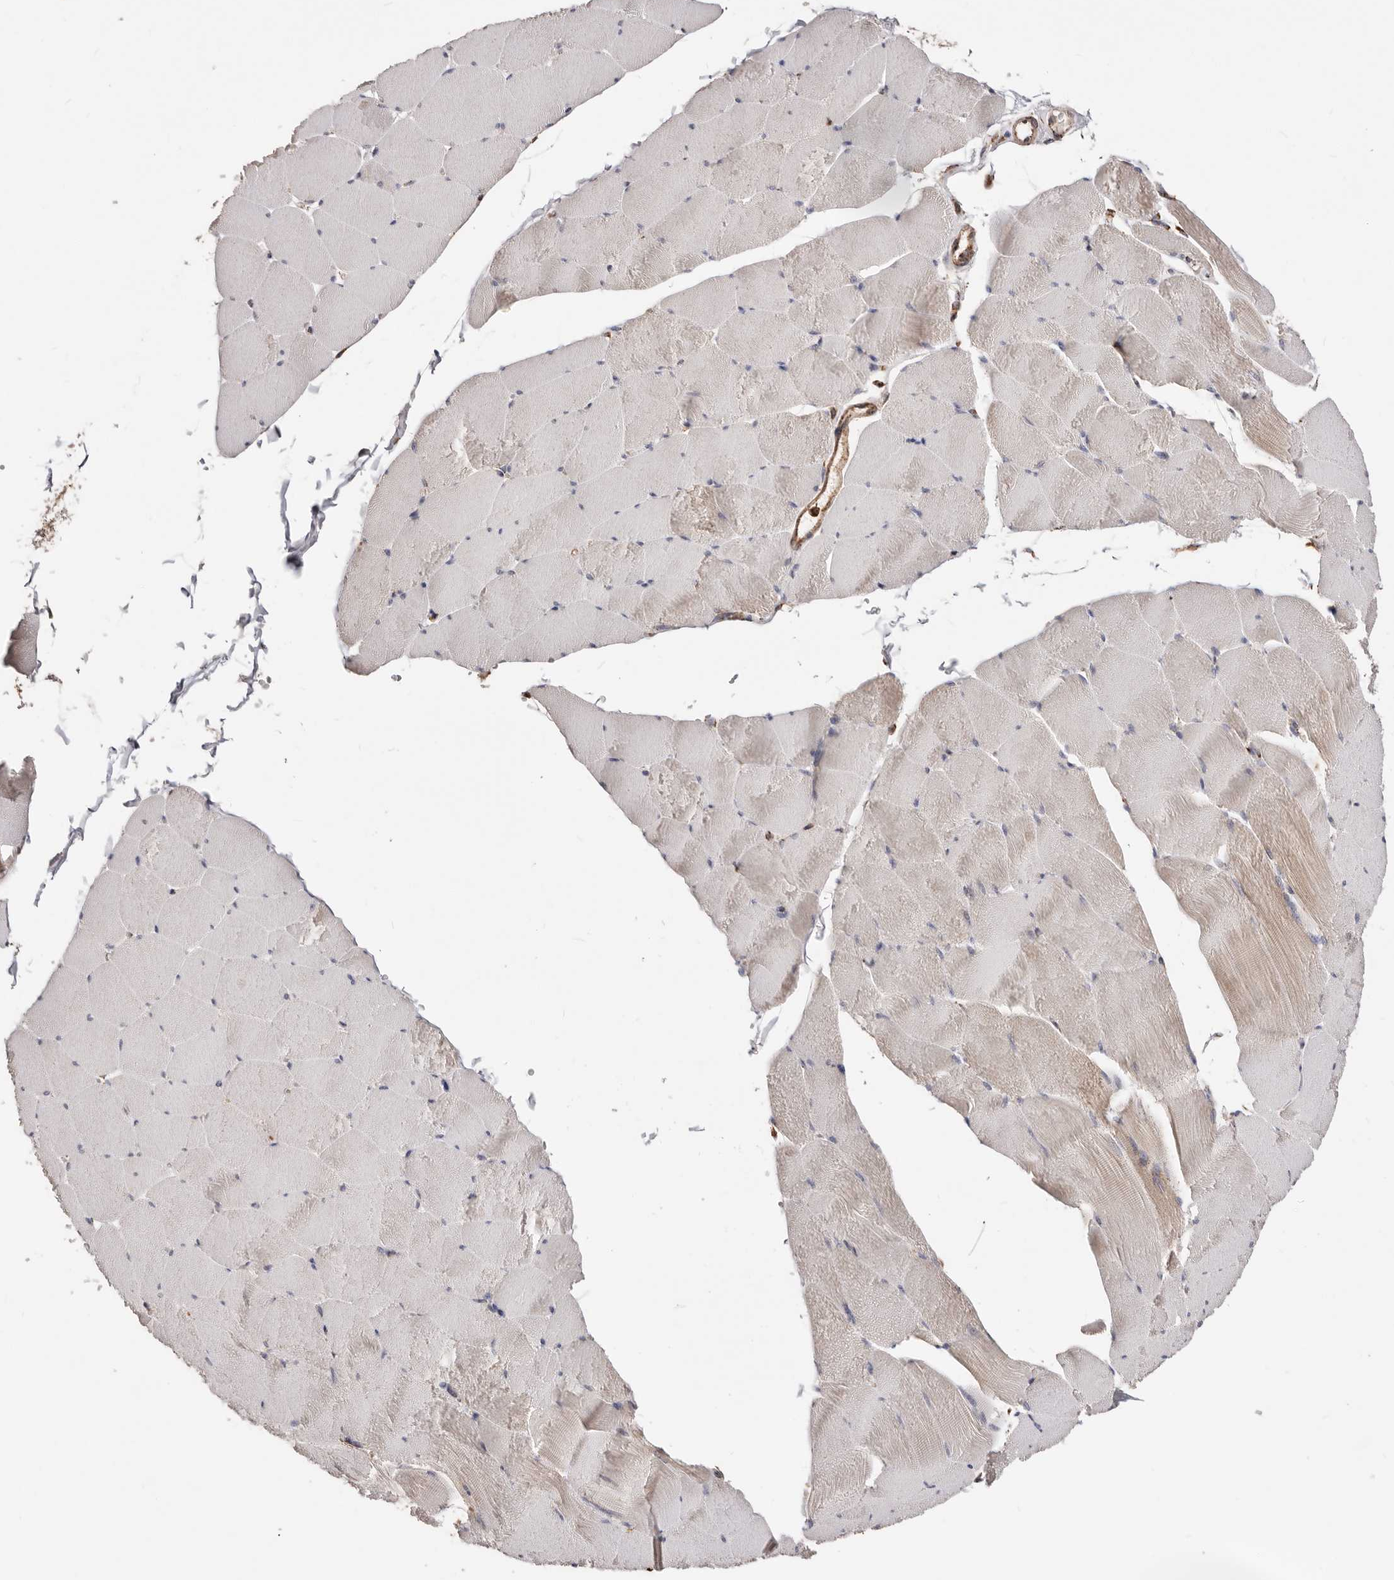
{"staining": {"intensity": "weak", "quantity": "<25%", "location": "cytoplasmic/membranous"}, "tissue": "skeletal muscle", "cell_type": "Myocytes", "image_type": "normal", "snomed": [{"axis": "morphology", "description": "Normal tissue, NOS"}, {"axis": "topography", "description": "Skeletal muscle"}], "caption": "High magnification brightfield microscopy of benign skeletal muscle stained with DAB (brown) and counterstained with hematoxylin (blue): myocytes show no significant positivity. (DAB (3,3'-diaminobenzidine) immunohistochemistry (IHC) with hematoxylin counter stain).", "gene": "PRKACB", "patient": {"sex": "male", "age": 62}}